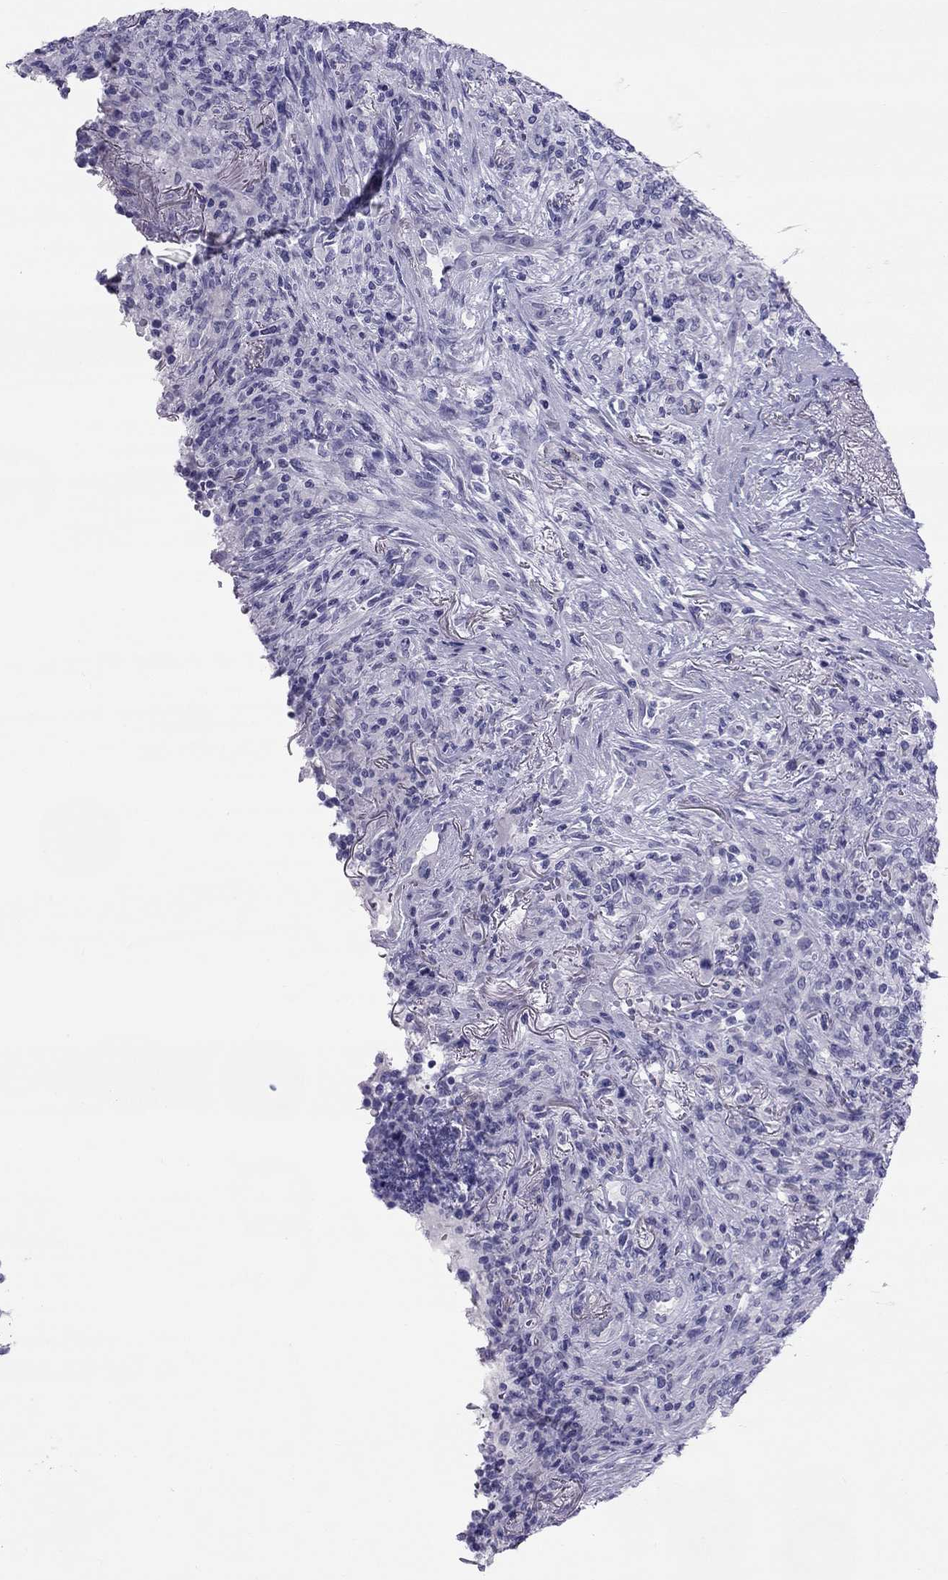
{"staining": {"intensity": "negative", "quantity": "none", "location": "none"}, "tissue": "lymphoma", "cell_type": "Tumor cells", "image_type": "cancer", "snomed": [{"axis": "morphology", "description": "Malignant lymphoma, non-Hodgkin's type, High grade"}, {"axis": "topography", "description": "Lung"}], "caption": "The micrograph reveals no significant staining in tumor cells of lymphoma.", "gene": "TRPM3", "patient": {"sex": "male", "age": 79}}